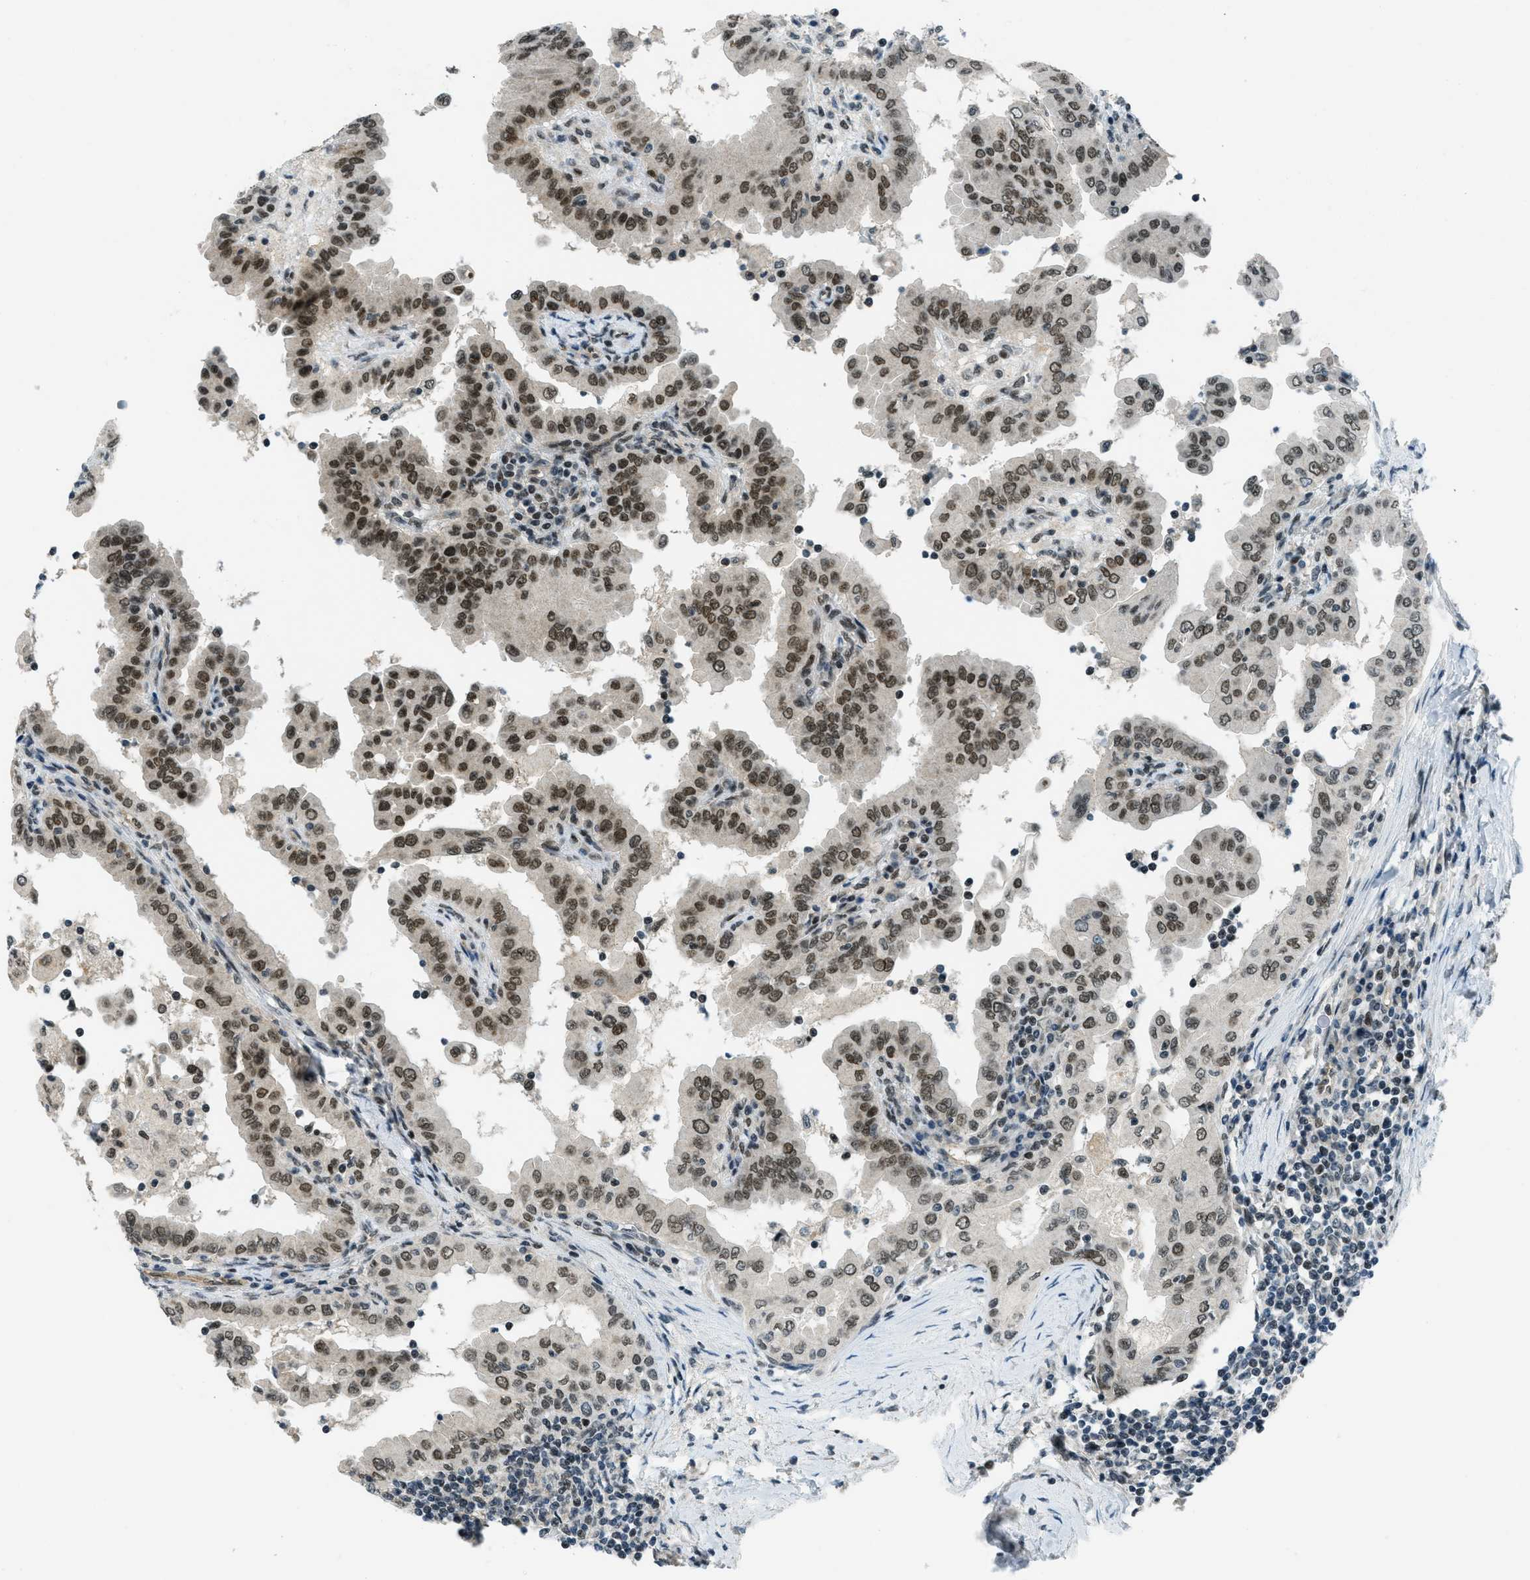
{"staining": {"intensity": "moderate", "quantity": ">75%", "location": "nuclear"}, "tissue": "thyroid cancer", "cell_type": "Tumor cells", "image_type": "cancer", "snomed": [{"axis": "morphology", "description": "Papillary adenocarcinoma, NOS"}, {"axis": "topography", "description": "Thyroid gland"}], "caption": "Thyroid papillary adenocarcinoma stained for a protein (brown) displays moderate nuclear positive staining in approximately >75% of tumor cells.", "gene": "KLF6", "patient": {"sex": "male", "age": 33}}